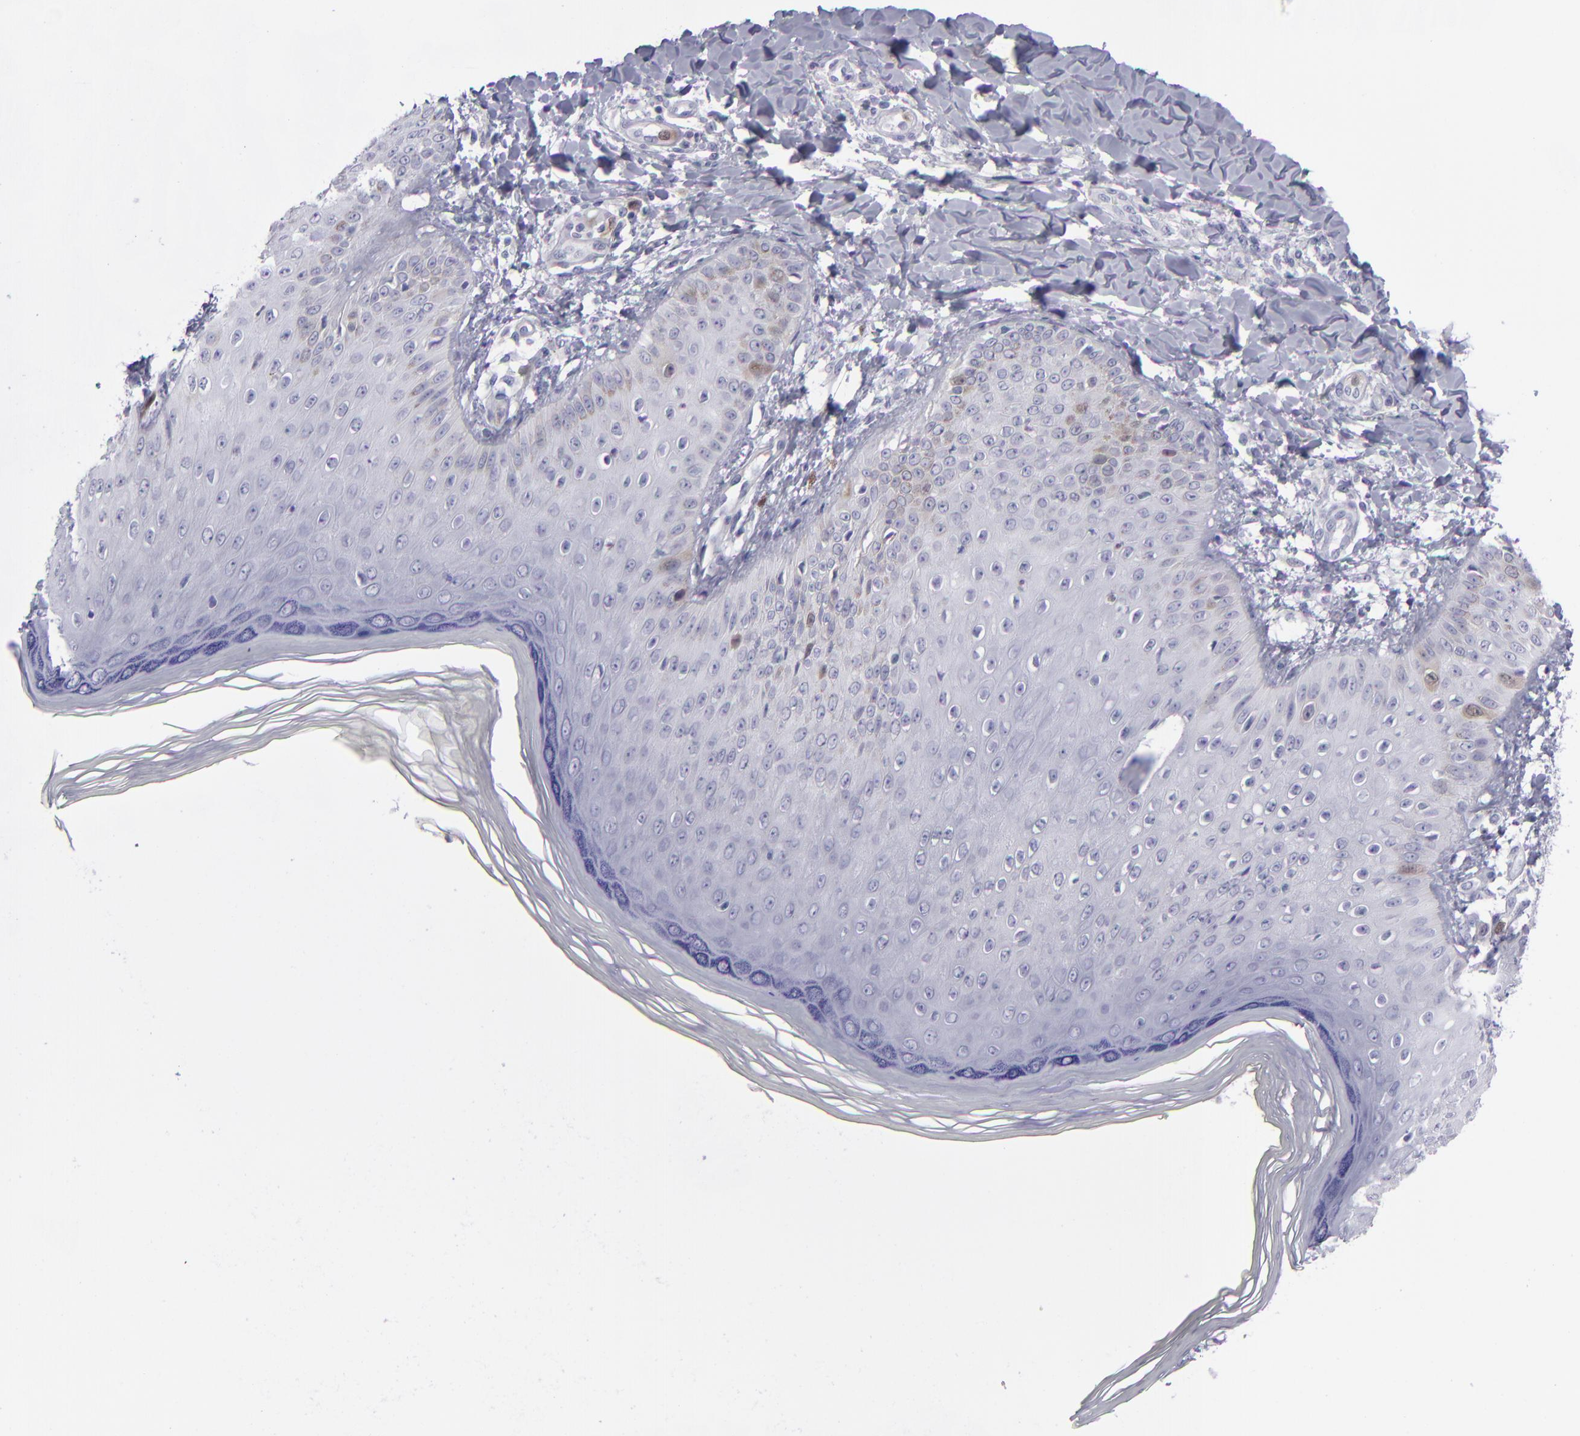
{"staining": {"intensity": "weak", "quantity": "<25%", "location": "cytoplasmic/membranous,nuclear"}, "tissue": "skin", "cell_type": "Epidermal cells", "image_type": "normal", "snomed": [{"axis": "morphology", "description": "Normal tissue, NOS"}, {"axis": "morphology", "description": "Inflammation, NOS"}, {"axis": "topography", "description": "Soft tissue"}, {"axis": "topography", "description": "Anal"}], "caption": "DAB immunohistochemical staining of benign human skin exhibits no significant expression in epidermal cells. (DAB (3,3'-diaminobenzidine) immunohistochemistry visualized using brightfield microscopy, high magnification).", "gene": "AURKA", "patient": {"sex": "female", "age": 15}}